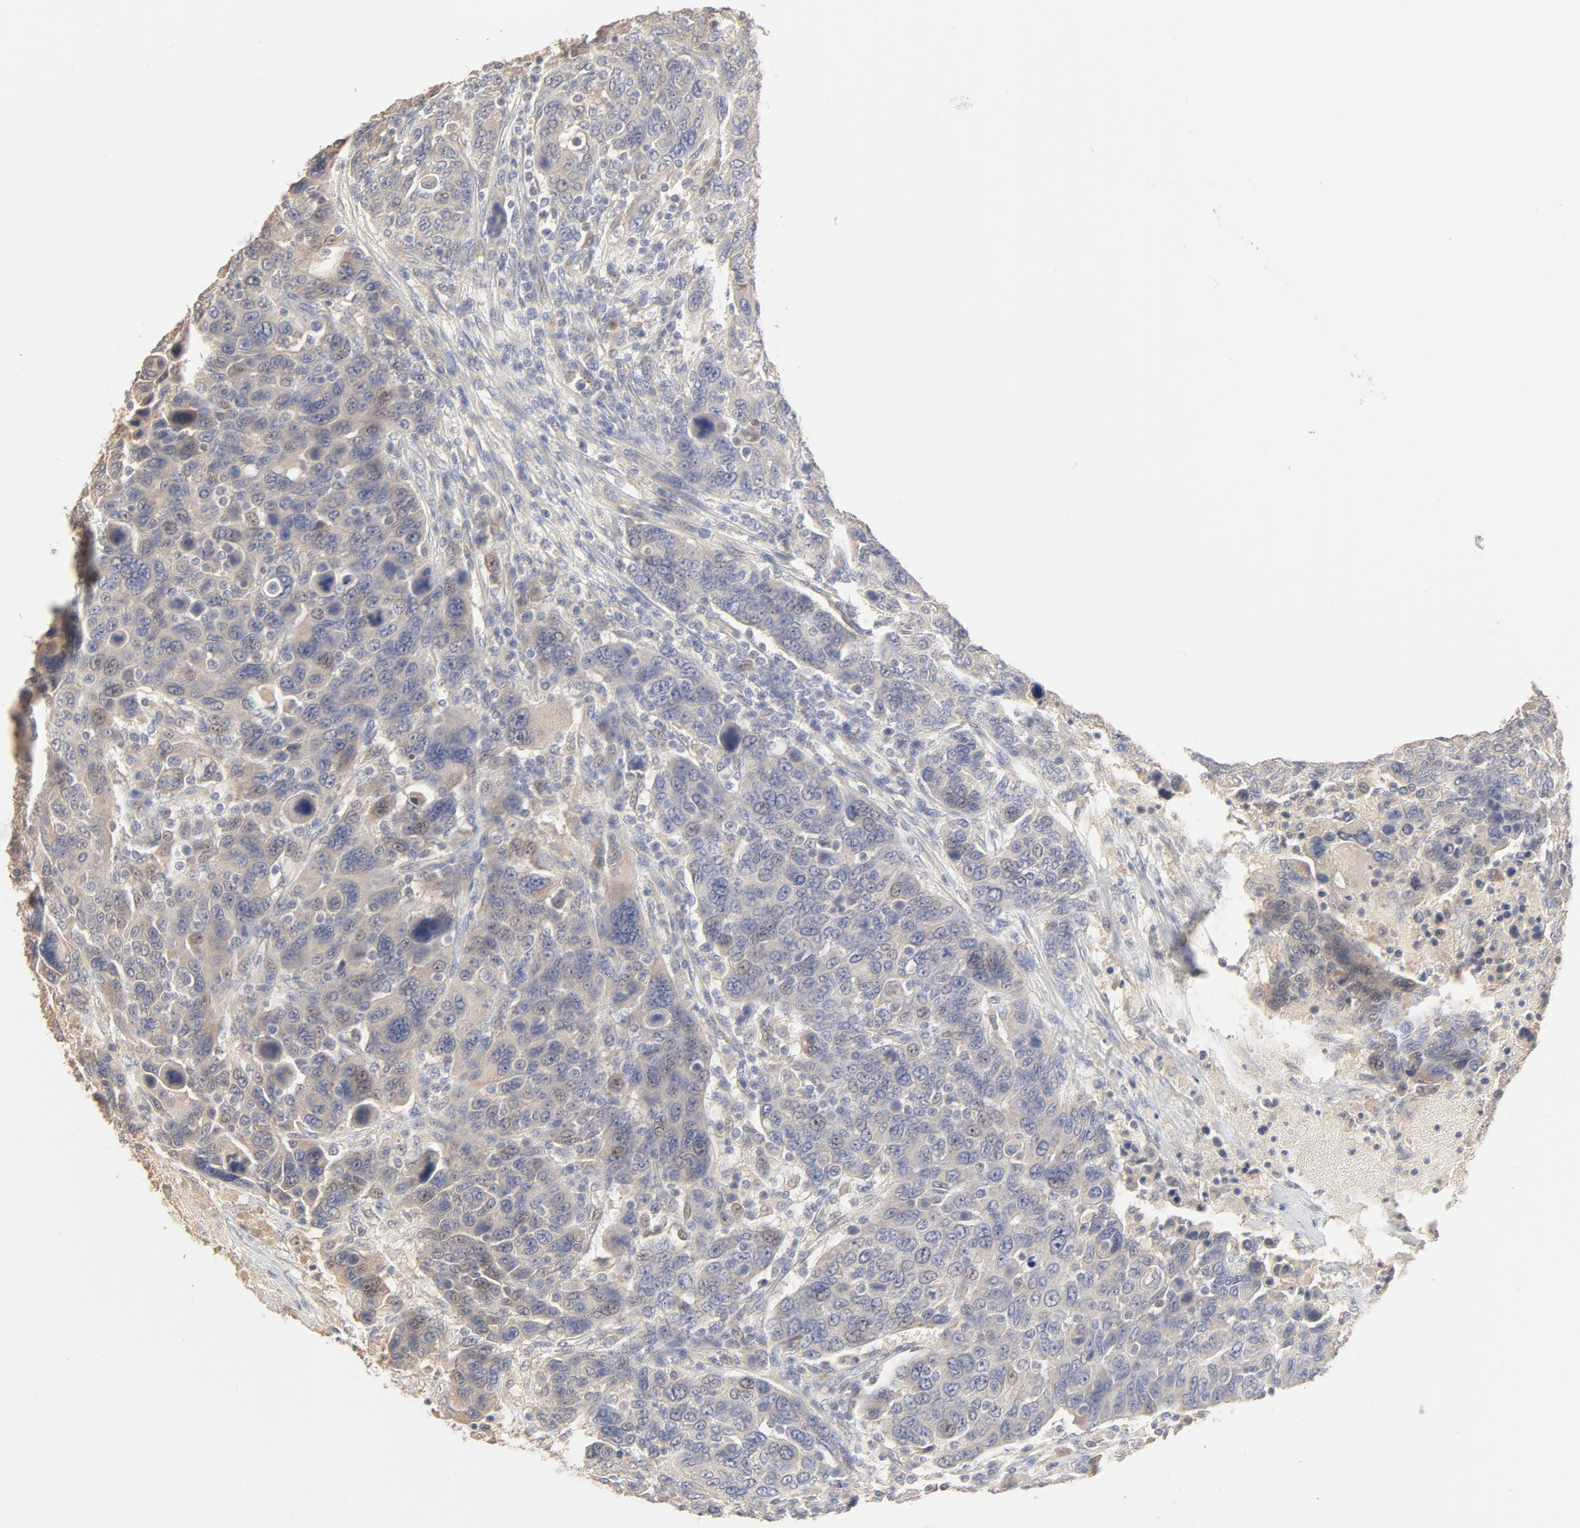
{"staining": {"intensity": "negative", "quantity": "none", "location": "none"}, "tissue": "breast cancer", "cell_type": "Tumor cells", "image_type": "cancer", "snomed": [{"axis": "morphology", "description": "Duct carcinoma"}, {"axis": "topography", "description": "Breast"}], "caption": "The immunohistochemistry (IHC) micrograph has no significant positivity in tumor cells of breast intraductal carcinoma tissue.", "gene": "FCGBP", "patient": {"sex": "female", "age": 37}}